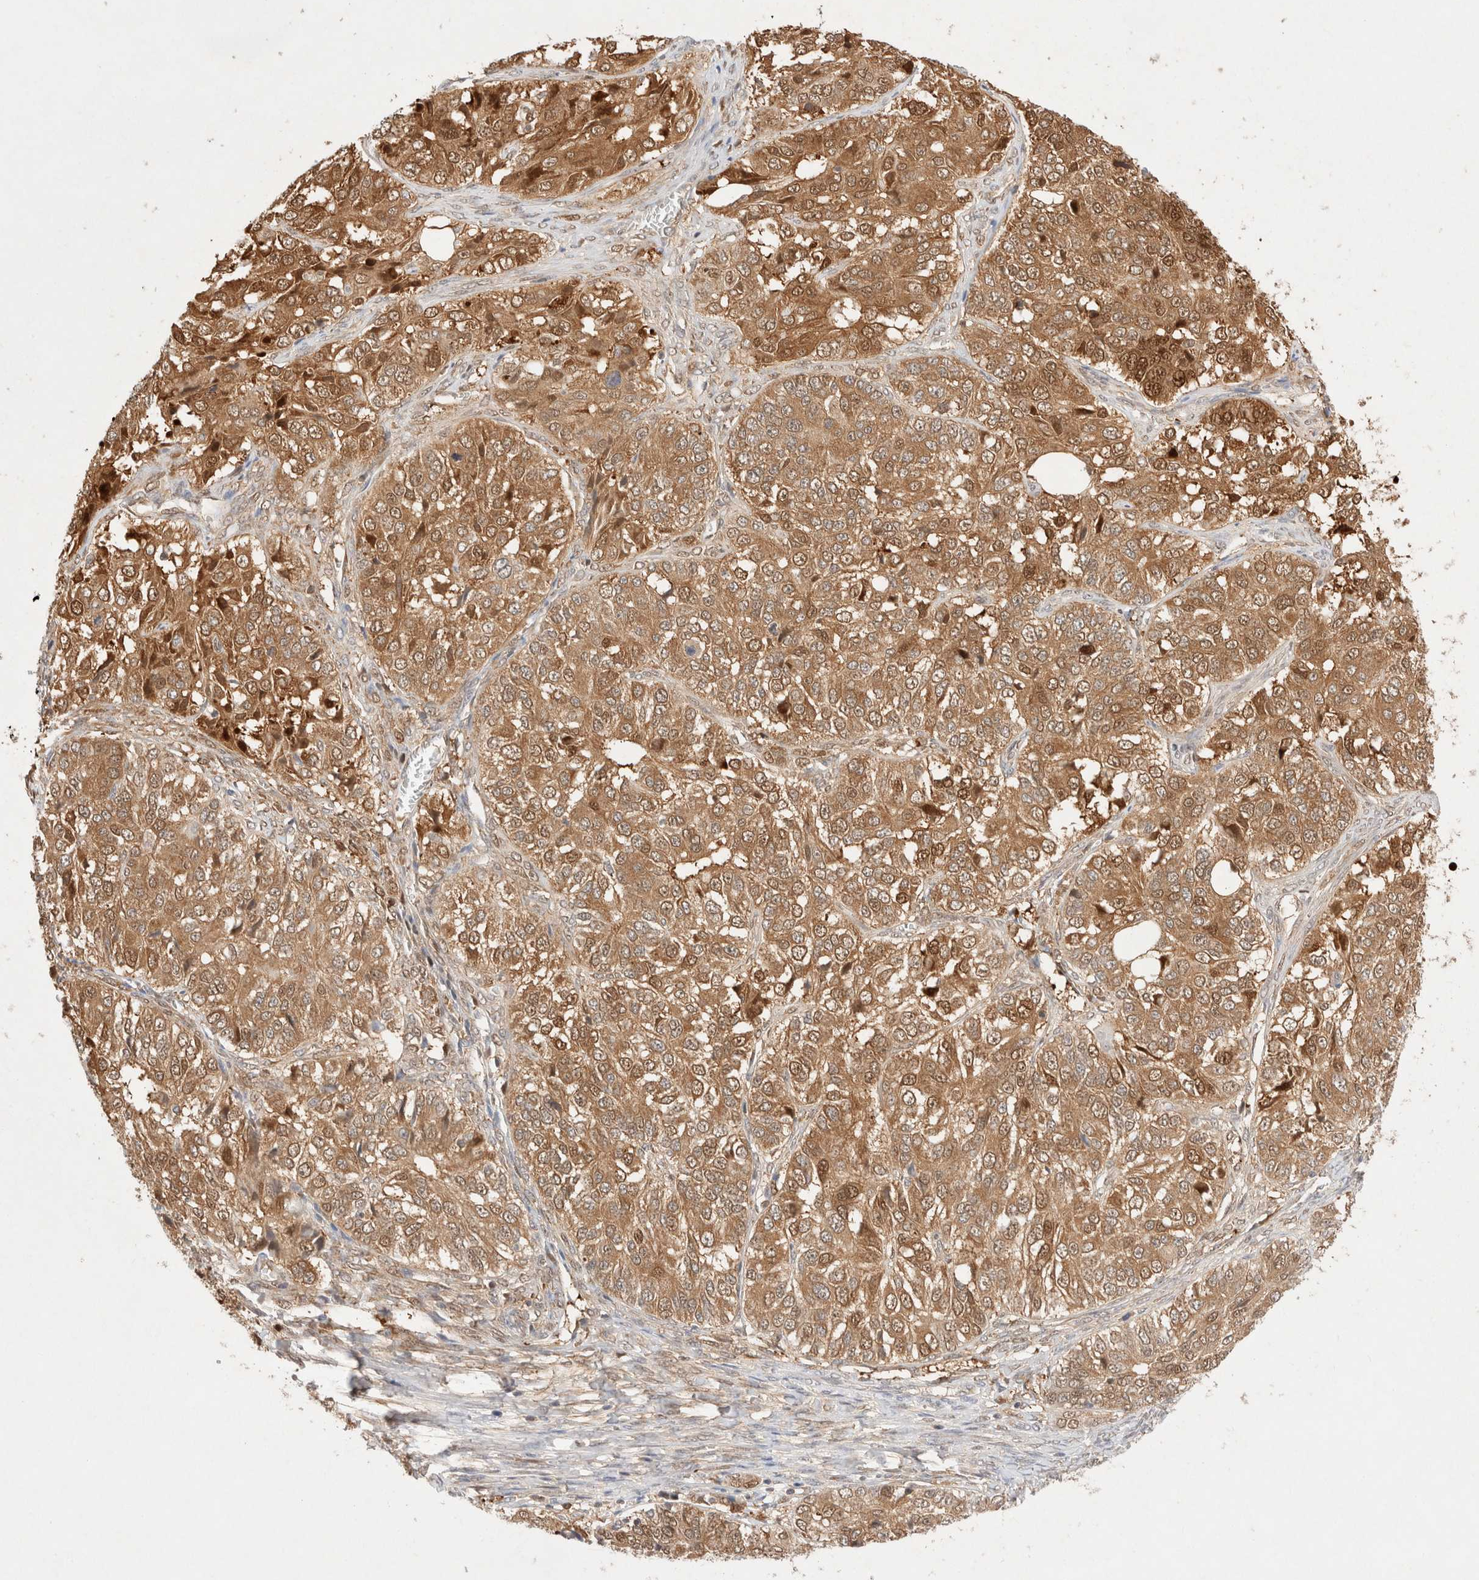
{"staining": {"intensity": "moderate", "quantity": ">75%", "location": "cytoplasmic/membranous,nuclear"}, "tissue": "ovarian cancer", "cell_type": "Tumor cells", "image_type": "cancer", "snomed": [{"axis": "morphology", "description": "Carcinoma, endometroid"}, {"axis": "topography", "description": "Ovary"}], "caption": "Tumor cells exhibit medium levels of moderate cytoplasmic/membranous and nuclear expression in approximately >75% of cells in endometroid carcinoma (ovarian). The staining was performed using DAB, with brown indicating positive protein expression. Nuclei are stained blue with hematoxylin.", "gene": "STARD10", "patient": {"sex": "female", "age": 51}}